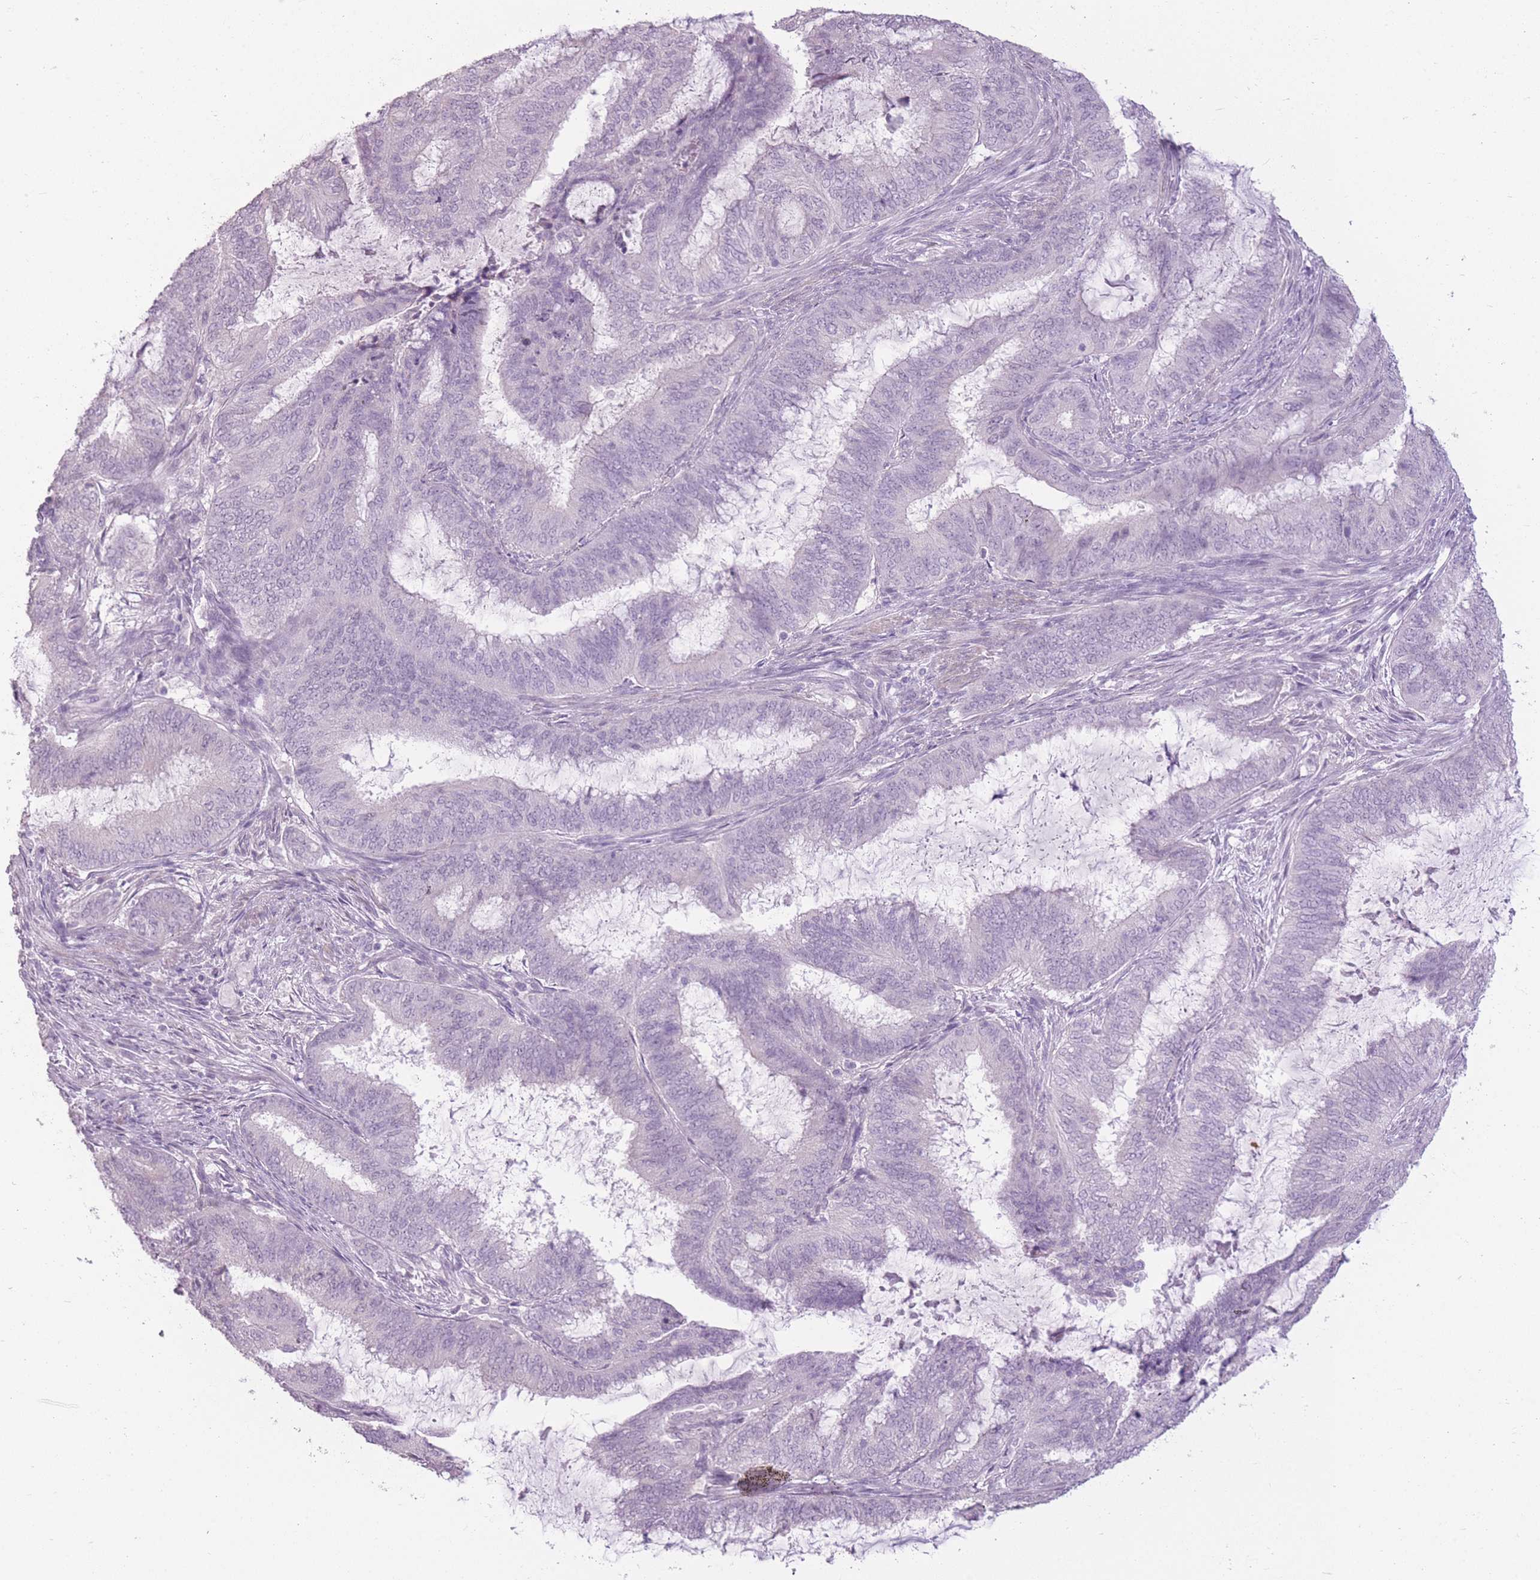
{"staining": {"intensity": "negative", "quantity": "none", "location": "none"}, "tissue": "endometrial cancer", "cell_type": "Tumor cells", "image_type": "cancer", "snomed": [{"axis": "morphology", "description": "Adenocarcinoma, NOS"}, {"axis": "topography", "description": "Endometrium"}], "caption": "Tumor cells show no significant positivity in endometrial adenocarcinoma.", "gene": "ZBTB24", "patient": {"sex": "female", "age": 51}}